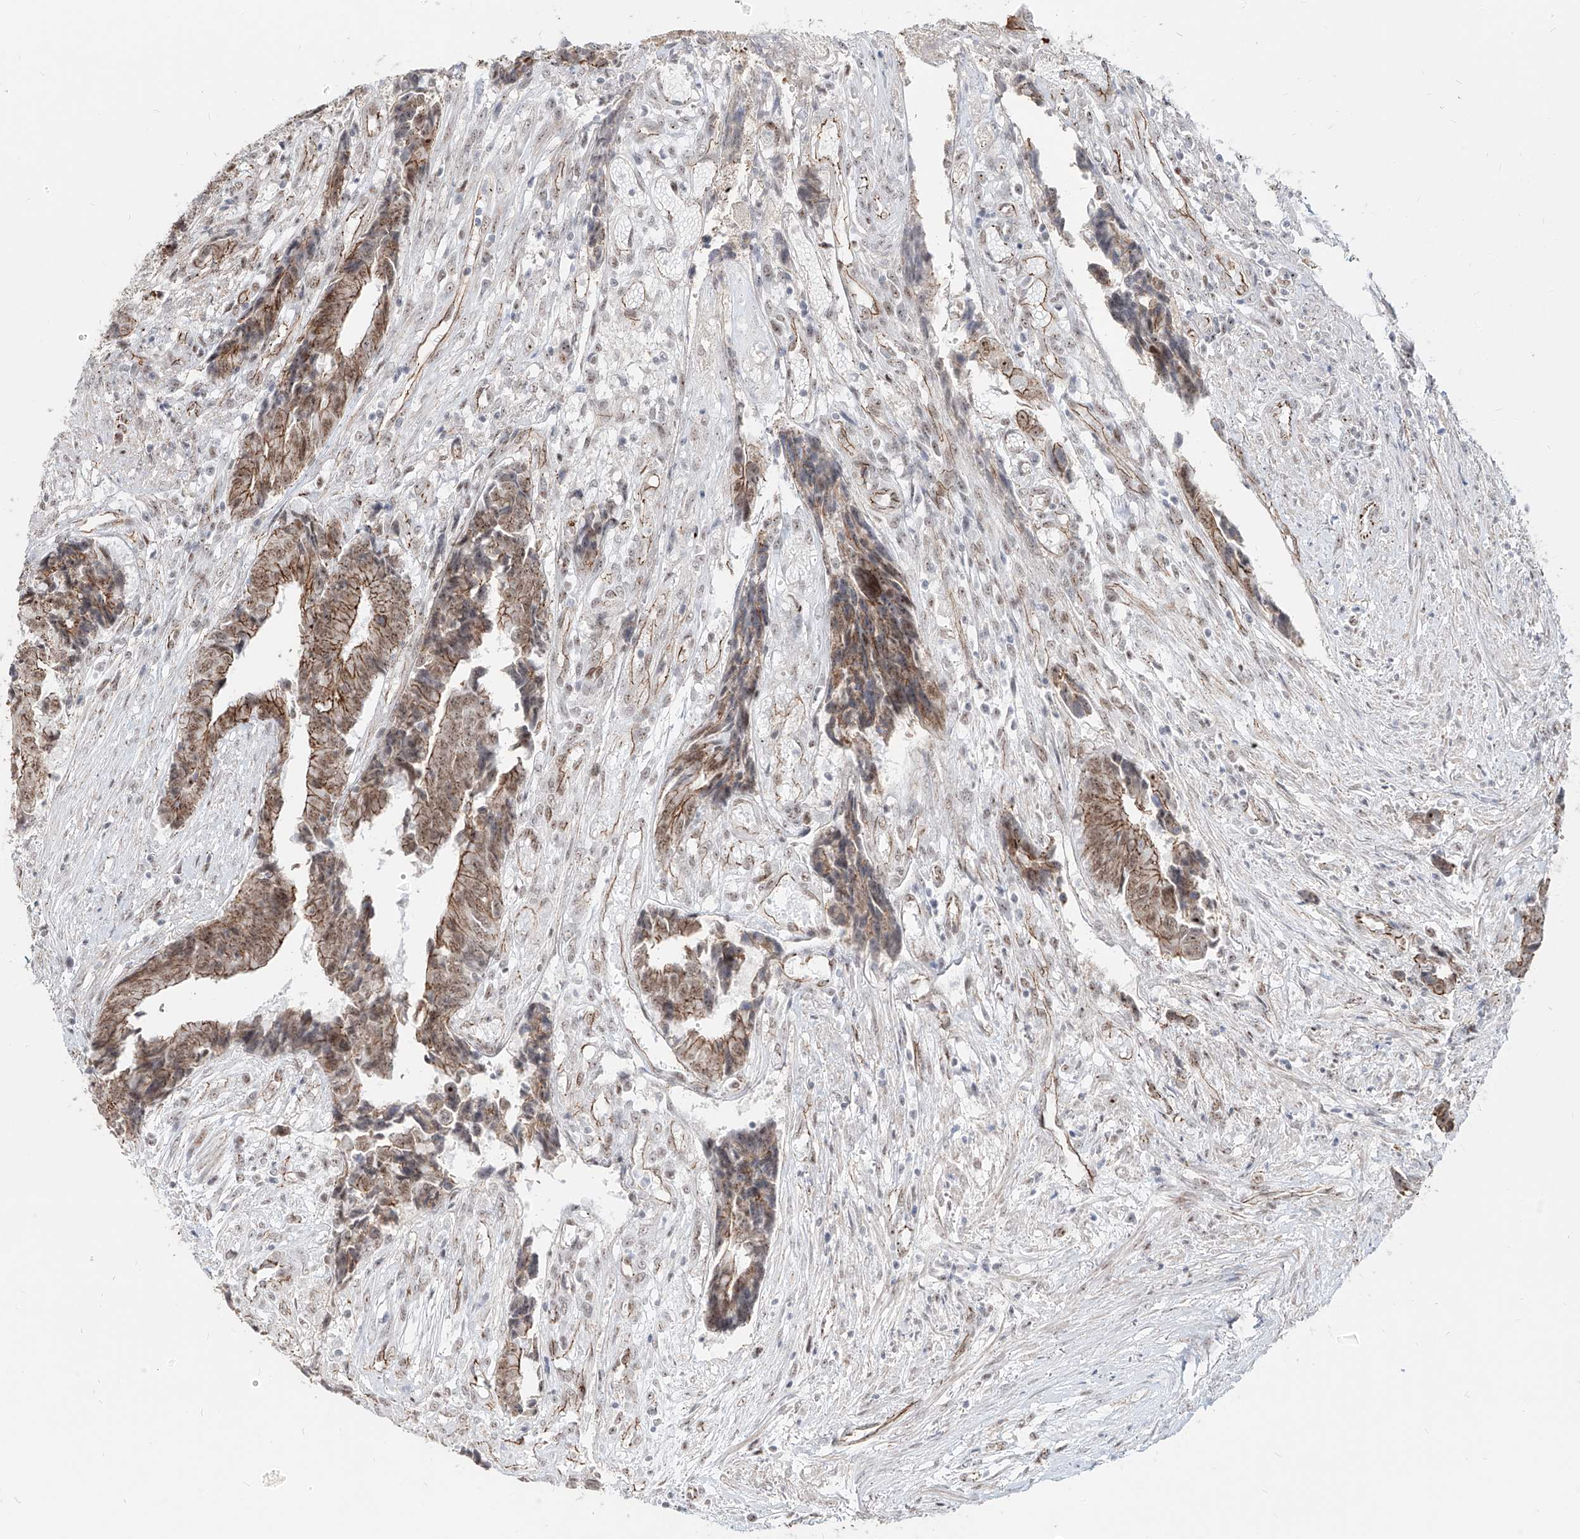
{"staining": {"intensity": "moderate", "quantity": ">75%", "location": "cytoplasmic/membranous,nuclear"}, "tissue": "colorectal cancer", "cell_type": "Tumor cells", "image_type": "cancer", "snomed": [{"axis": "morphology", "description": "Adenocarcinoma, NOS"}, {"axis": "topography", "description": "Rectum"}], "caption": "DAB (3,3'-diaminobenzidine) immunohistochemical staining of adenocarcinoma (colorectal) exhibits moderate cytoplasmic/membranous and nuclear protein expression in approximately >75% of tumor cells.", "gene": "ZNF710", "patient": {"sex": "male", "age": 84}}